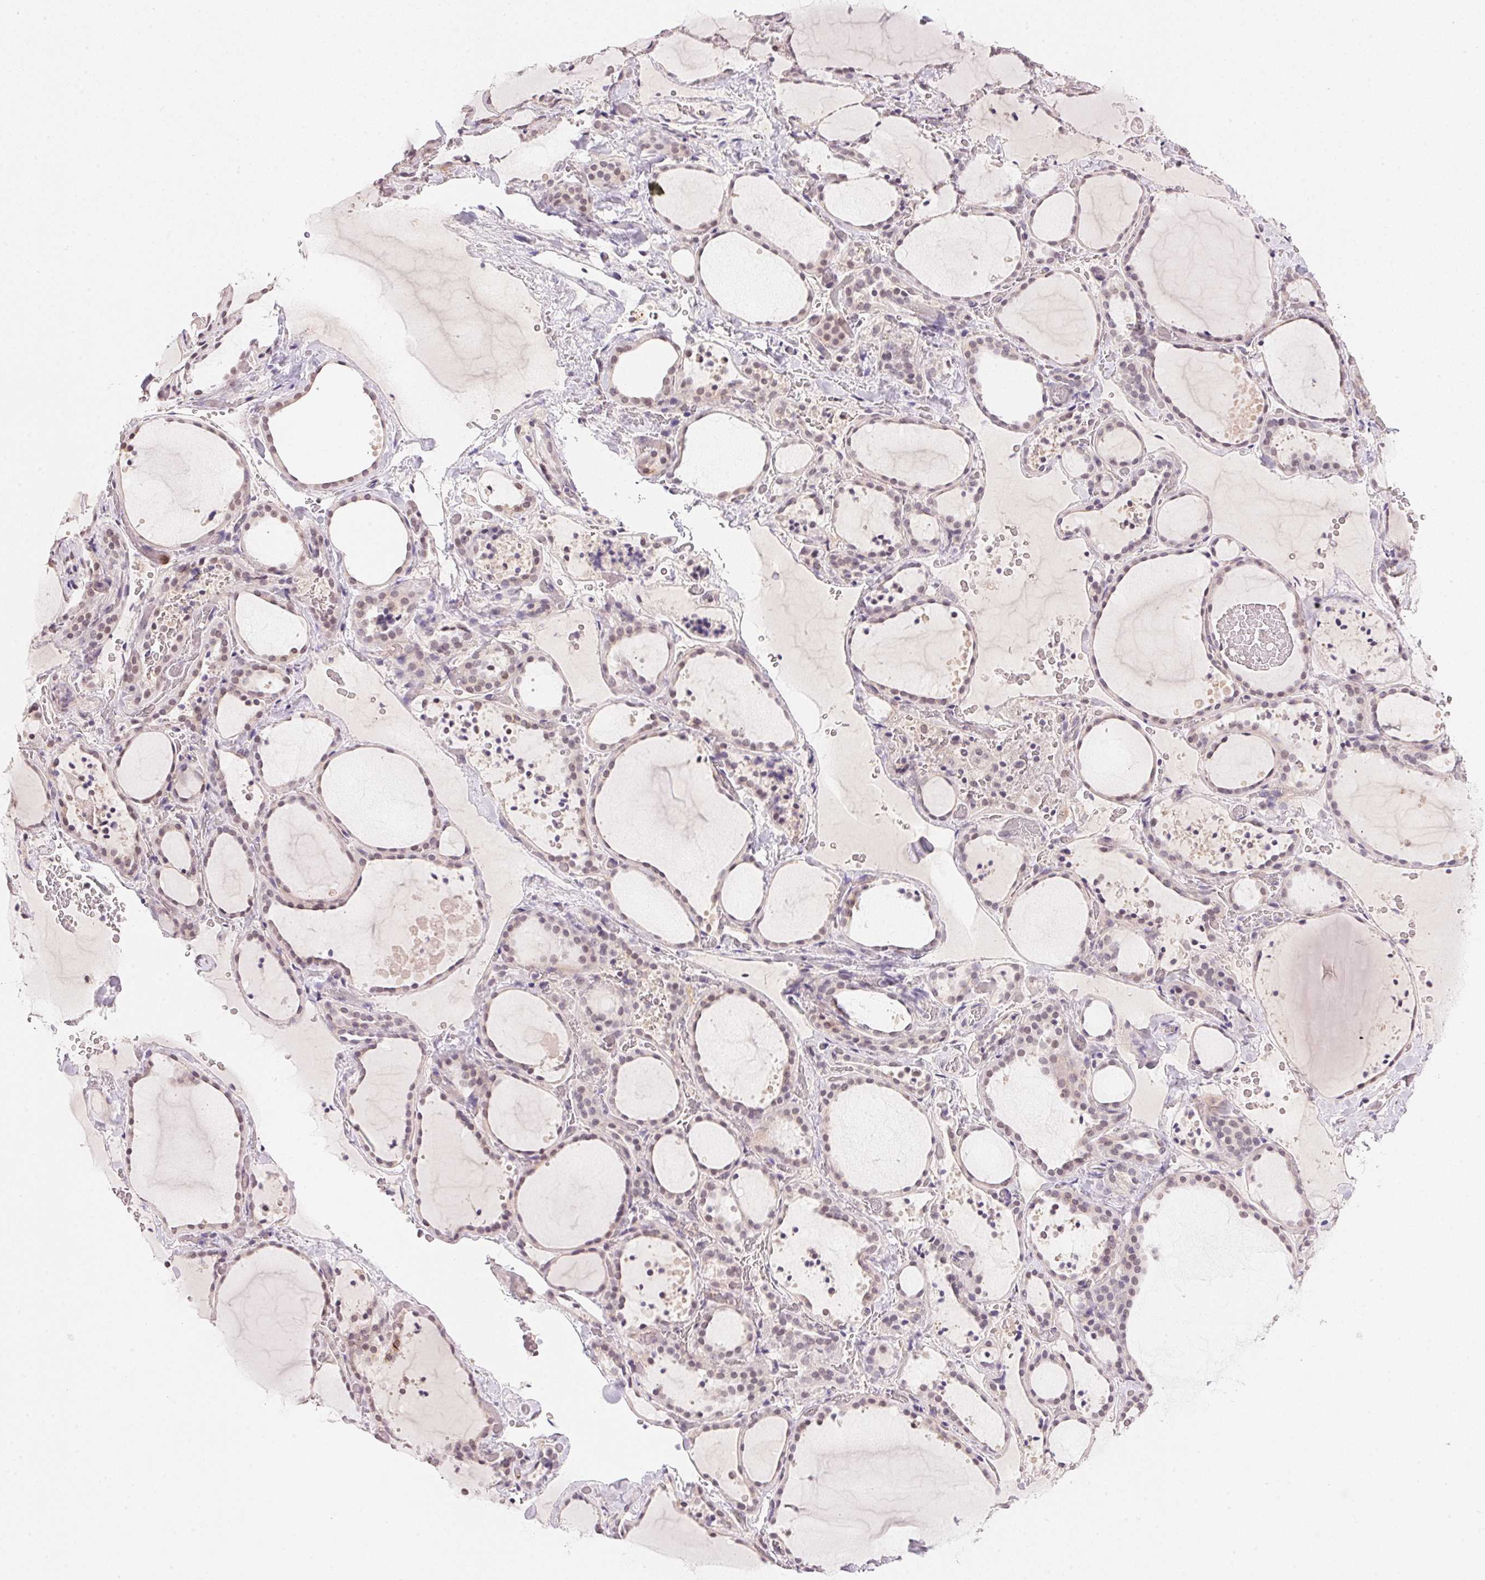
{"staining": {"intensity": "weak", "quantity": "25%-75%", "location": "cytoplasmic/membranous,nuclear"}, "tissue": "thyroid gland", "cell_type": "Glandular cells", "image_type": "normal", "snomed": [{"axis": "morphology", "description": "Normal tissue, NOS"}, {"axis": "topography", "description": "Thyroid gland"}], "caption": "A high-resolution micrograph shows IHC staining of unremarkable thyroid gland, which displays weak cytoplasmic/membranous,nuclear expression in about 25%-75% of glandular cells.", "gene": "FNDC4", "patient": {"sex": "female", "age": 36}}